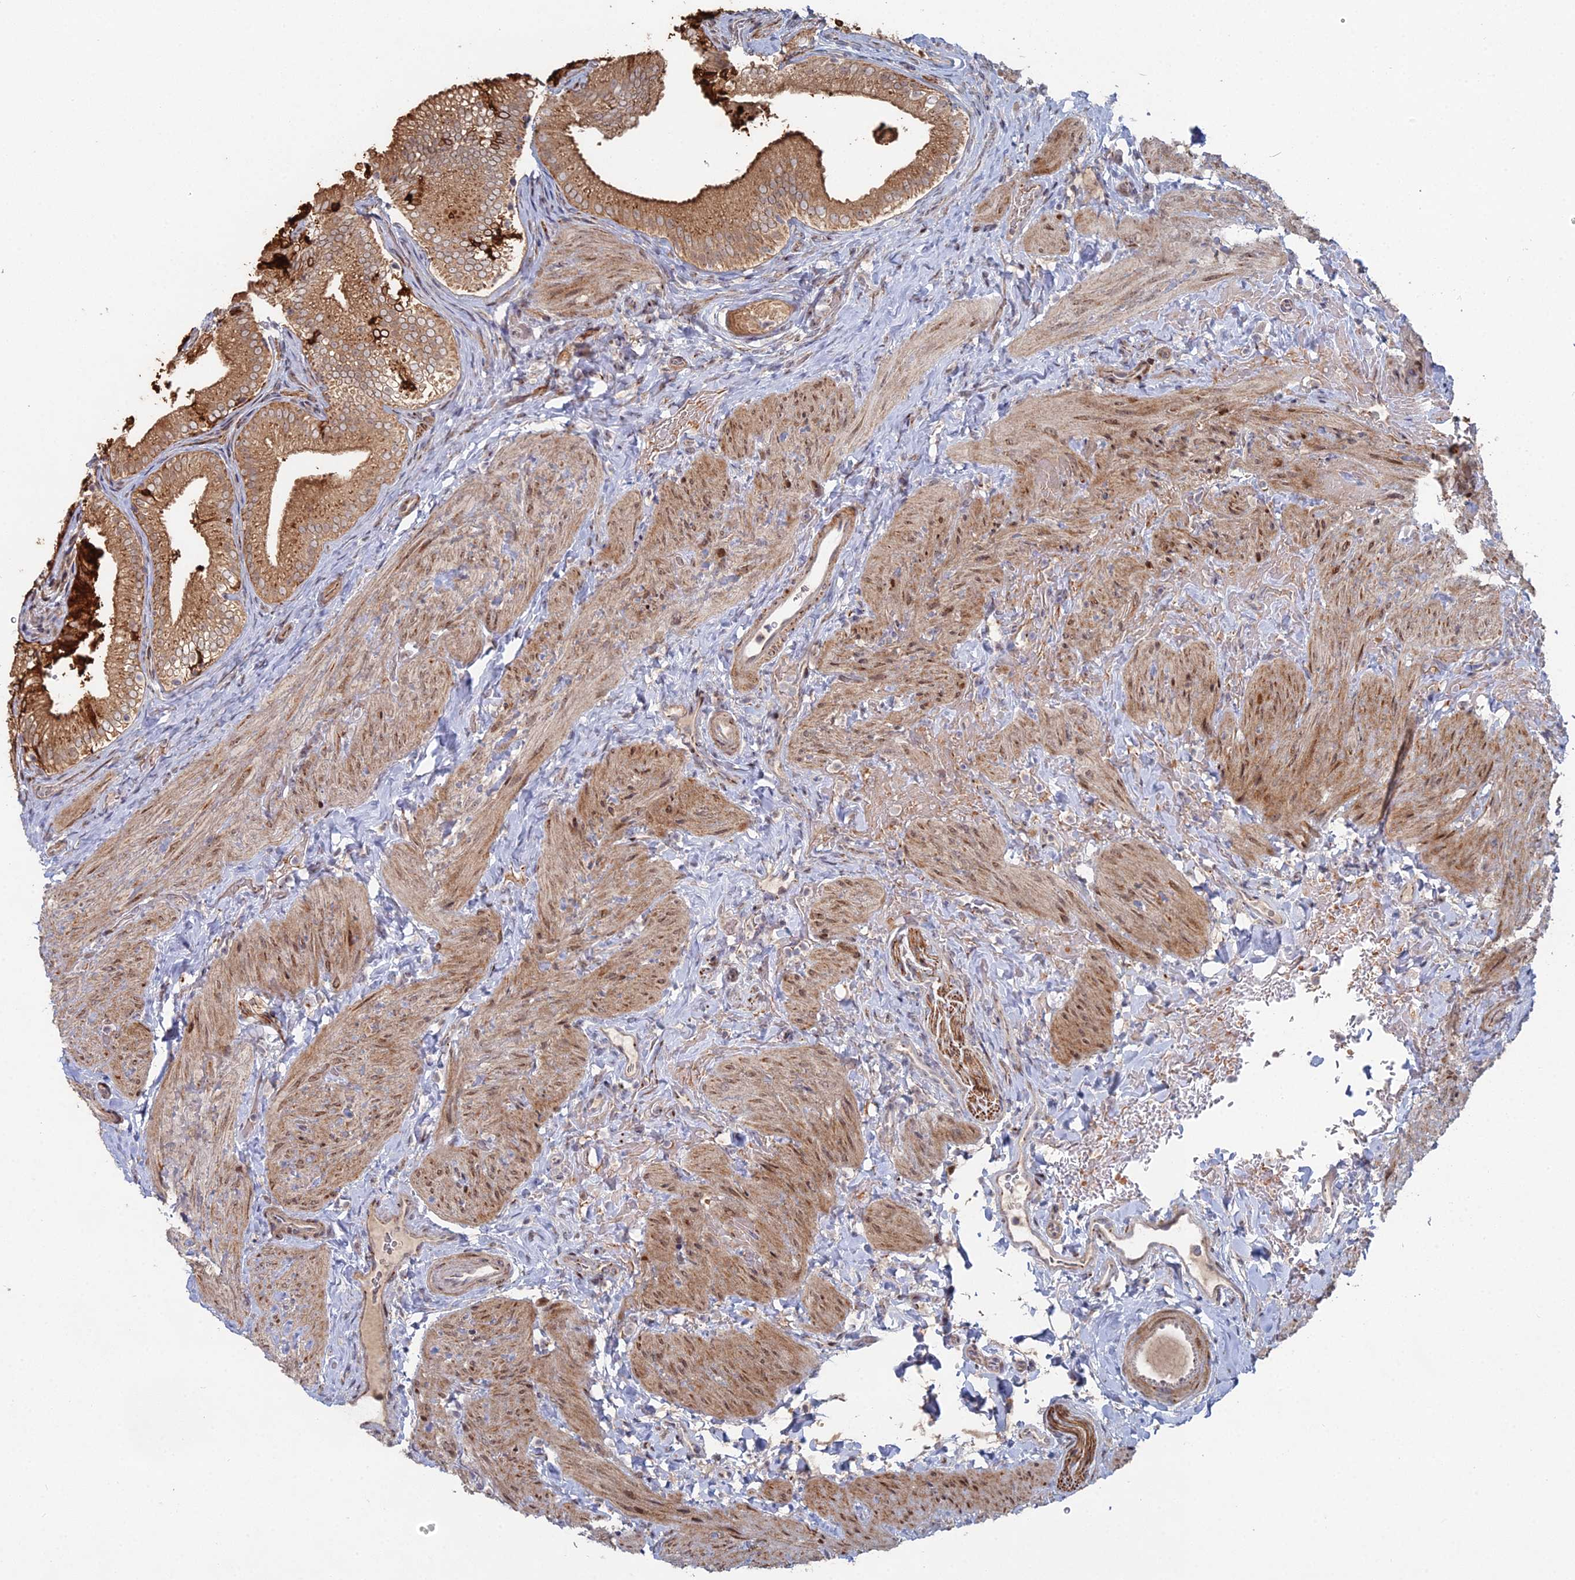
{"staining": {"intensity": "strong", "quantity": ">75%", "location": "cytoplasmic/membranous"}, "tissue": "gallbladder", "cell_type": "Glandular cells", "image_type": "normal", "snomed": [{"axis": "morphology", "description": "Normal tissue, NOS"}, {"axis": "topography", "description": "Gallbladder"}], "caption": "This histopathology image displays unremarkable gallbladder stained with immunohistochemistry to label a protein in brown. The cytoplasmic/membranous of glandular cells show strong positivity for the protein. Nuclei are counter-stained blue.", "gene": "SGMS1", "patient": {"sex": "female", "age": 30}}